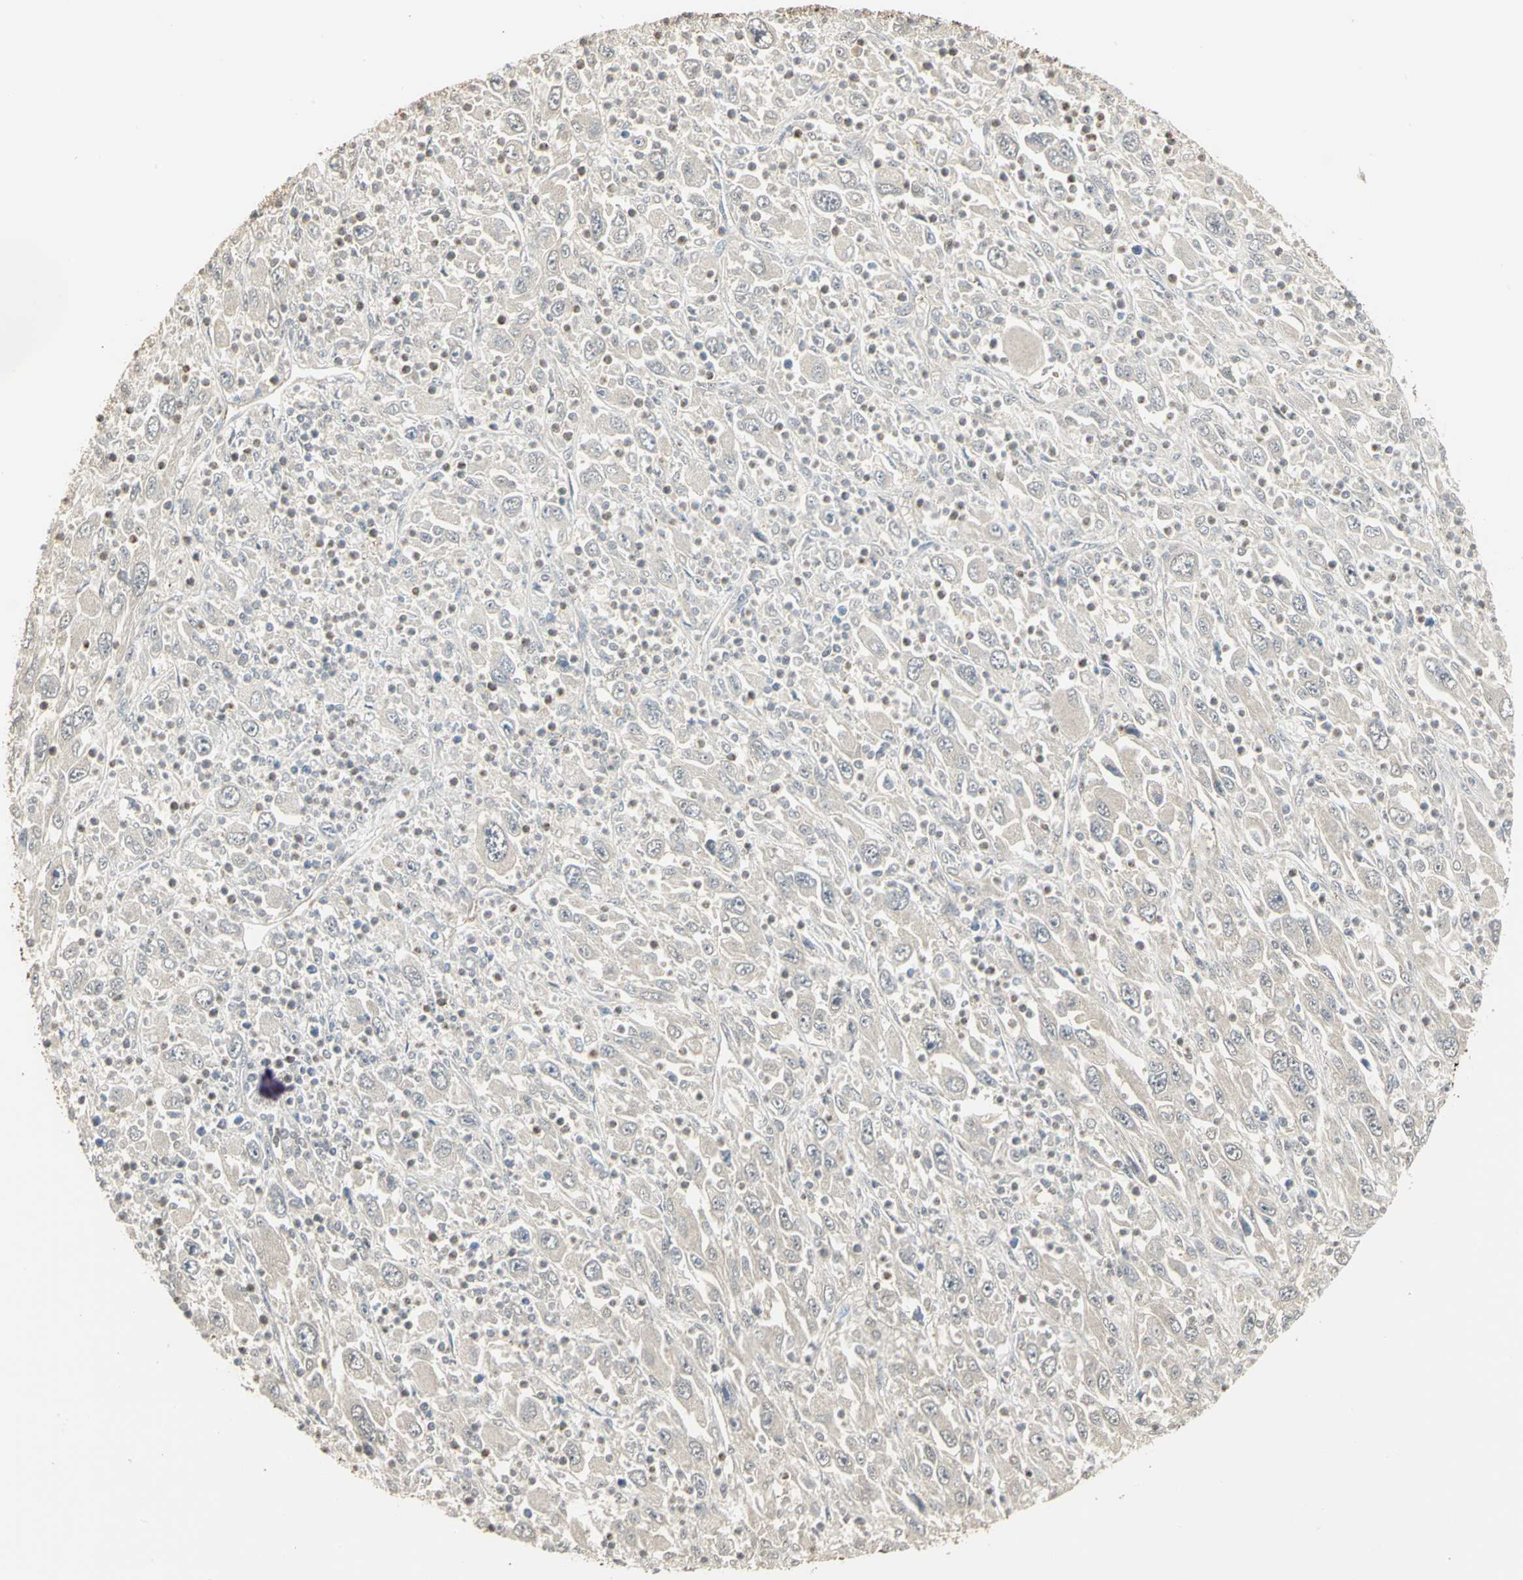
{"staining": {"intensity": "weak", "quantity": ">75%", "location": "cytoplasmic/membranous"}, "tissue": "melanoma", "cell_type": "Tumor cells", "image_type": "cancer", "snomed": [{"axis": "morphology", "description": "Malignant melanoma, Metastatic site"}, {"axis": "topography", "description": "Skin"}], "caption": "IHC image of neoplastic tissue: human melanoma stained using immunohistochemistry shows low levels of weak protein expression localized specifically in the cytoplasmic/membranous of tumor cells, appearing as a cytoplasmic/membranous brown color.", "gene": "PARK7", "patient": {"sex": "female", "age": 56}}